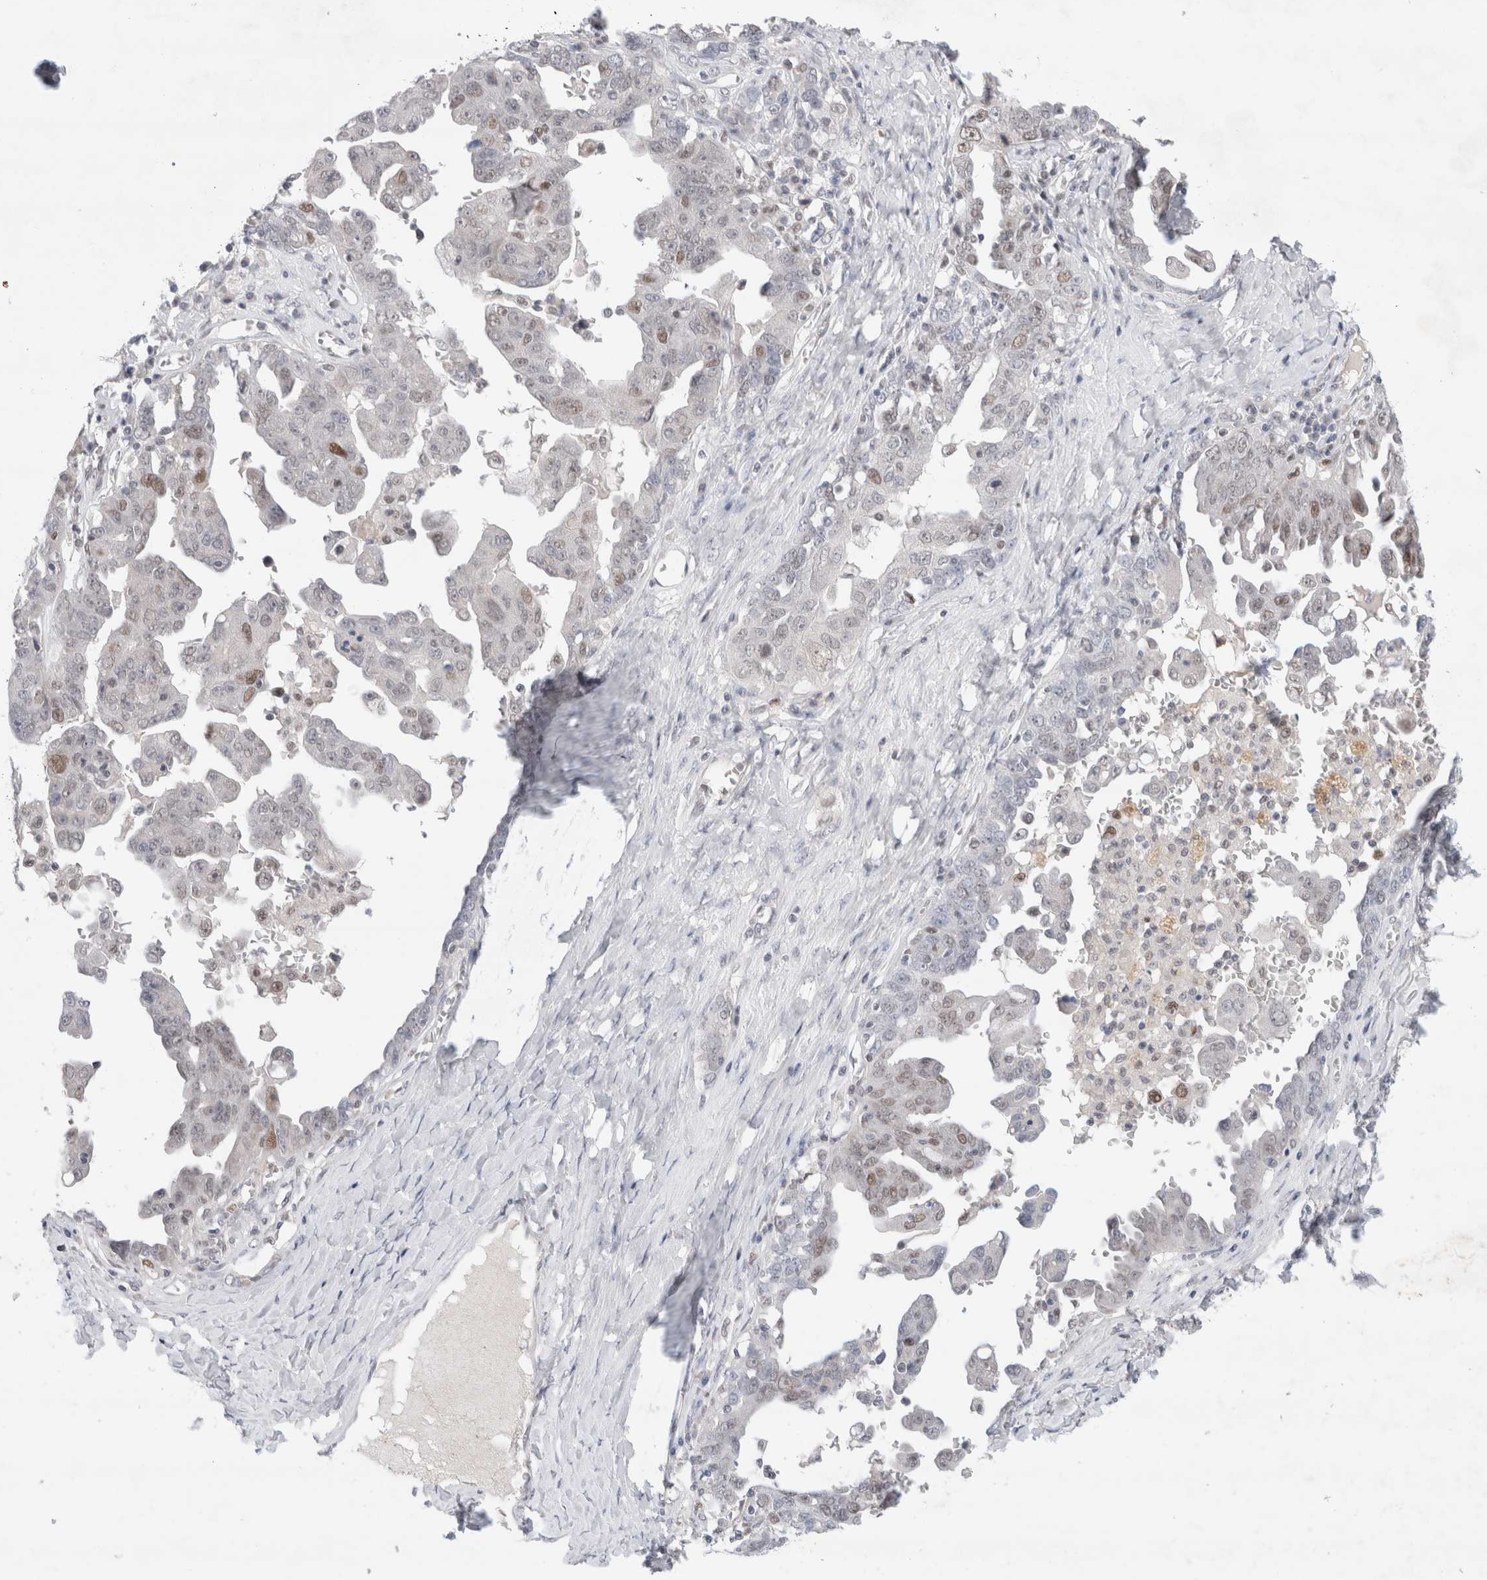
{"staining": {"intensity": "weak", "quantity": "<25%", "location": "nuclear"}, "tissue": "ovarian cancer", "cell_type": "Tumor cells", "image_type": "cancer", "snomed": [{"axis": "morphology", "description": "Carcinoma, endometroid"}, {"axis": "topography", "description": "Ovary"}], "caption": "There is no significant positivity in tumor cells of ovarian endometroid carcinoma. (DAB (3,3'-diaminobenzidine) immunohistochemistry (IHC) visualized using brightfield microscopy, high magnification).", "gene": "KNL1", "patient": {"sex": "female", "age": 62}}